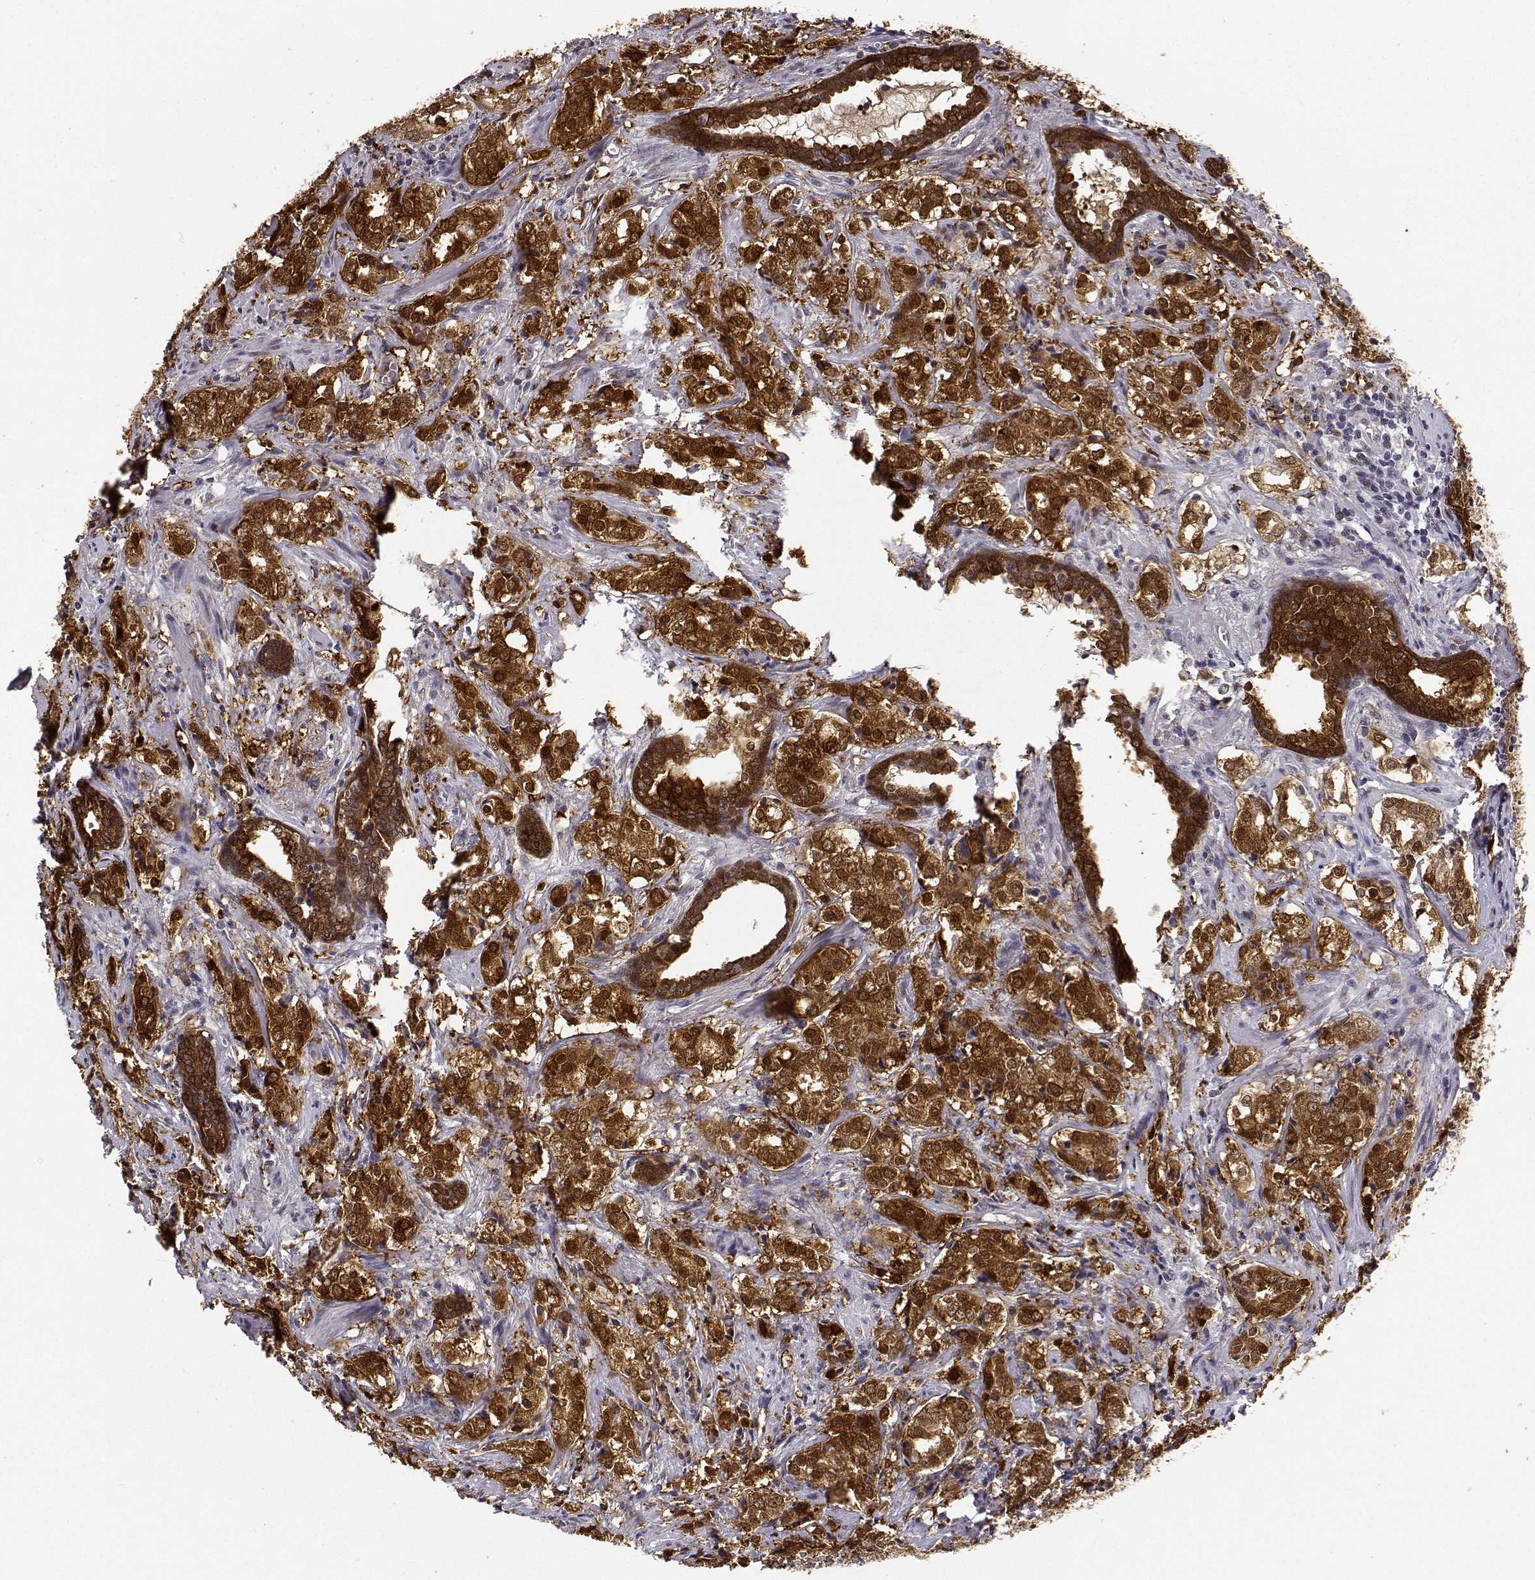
{"staining": {"intensity": "strong", "quantity": ">75%", "location": "cytoplasmic/membranous,nuclear"}, "tissue": "prostate cancer", "cell_type": "Tumor cells", "image_type": "cancer", "snomed": [{"axis": "morphology", "description": "Adenocarcinoma, NOS"}, {"axis": "topography", "description": "Prostate and seminal vesicle, NOS"}], "caption": "Protein expression analysis of prostate cancer (adenocarcinoma) displays strong cytoplasmic/membranous and nuclear expression in about >75% of tumor cells.", "gene": "PHGDH", "patient": {"sex": "male", "age": 63}}